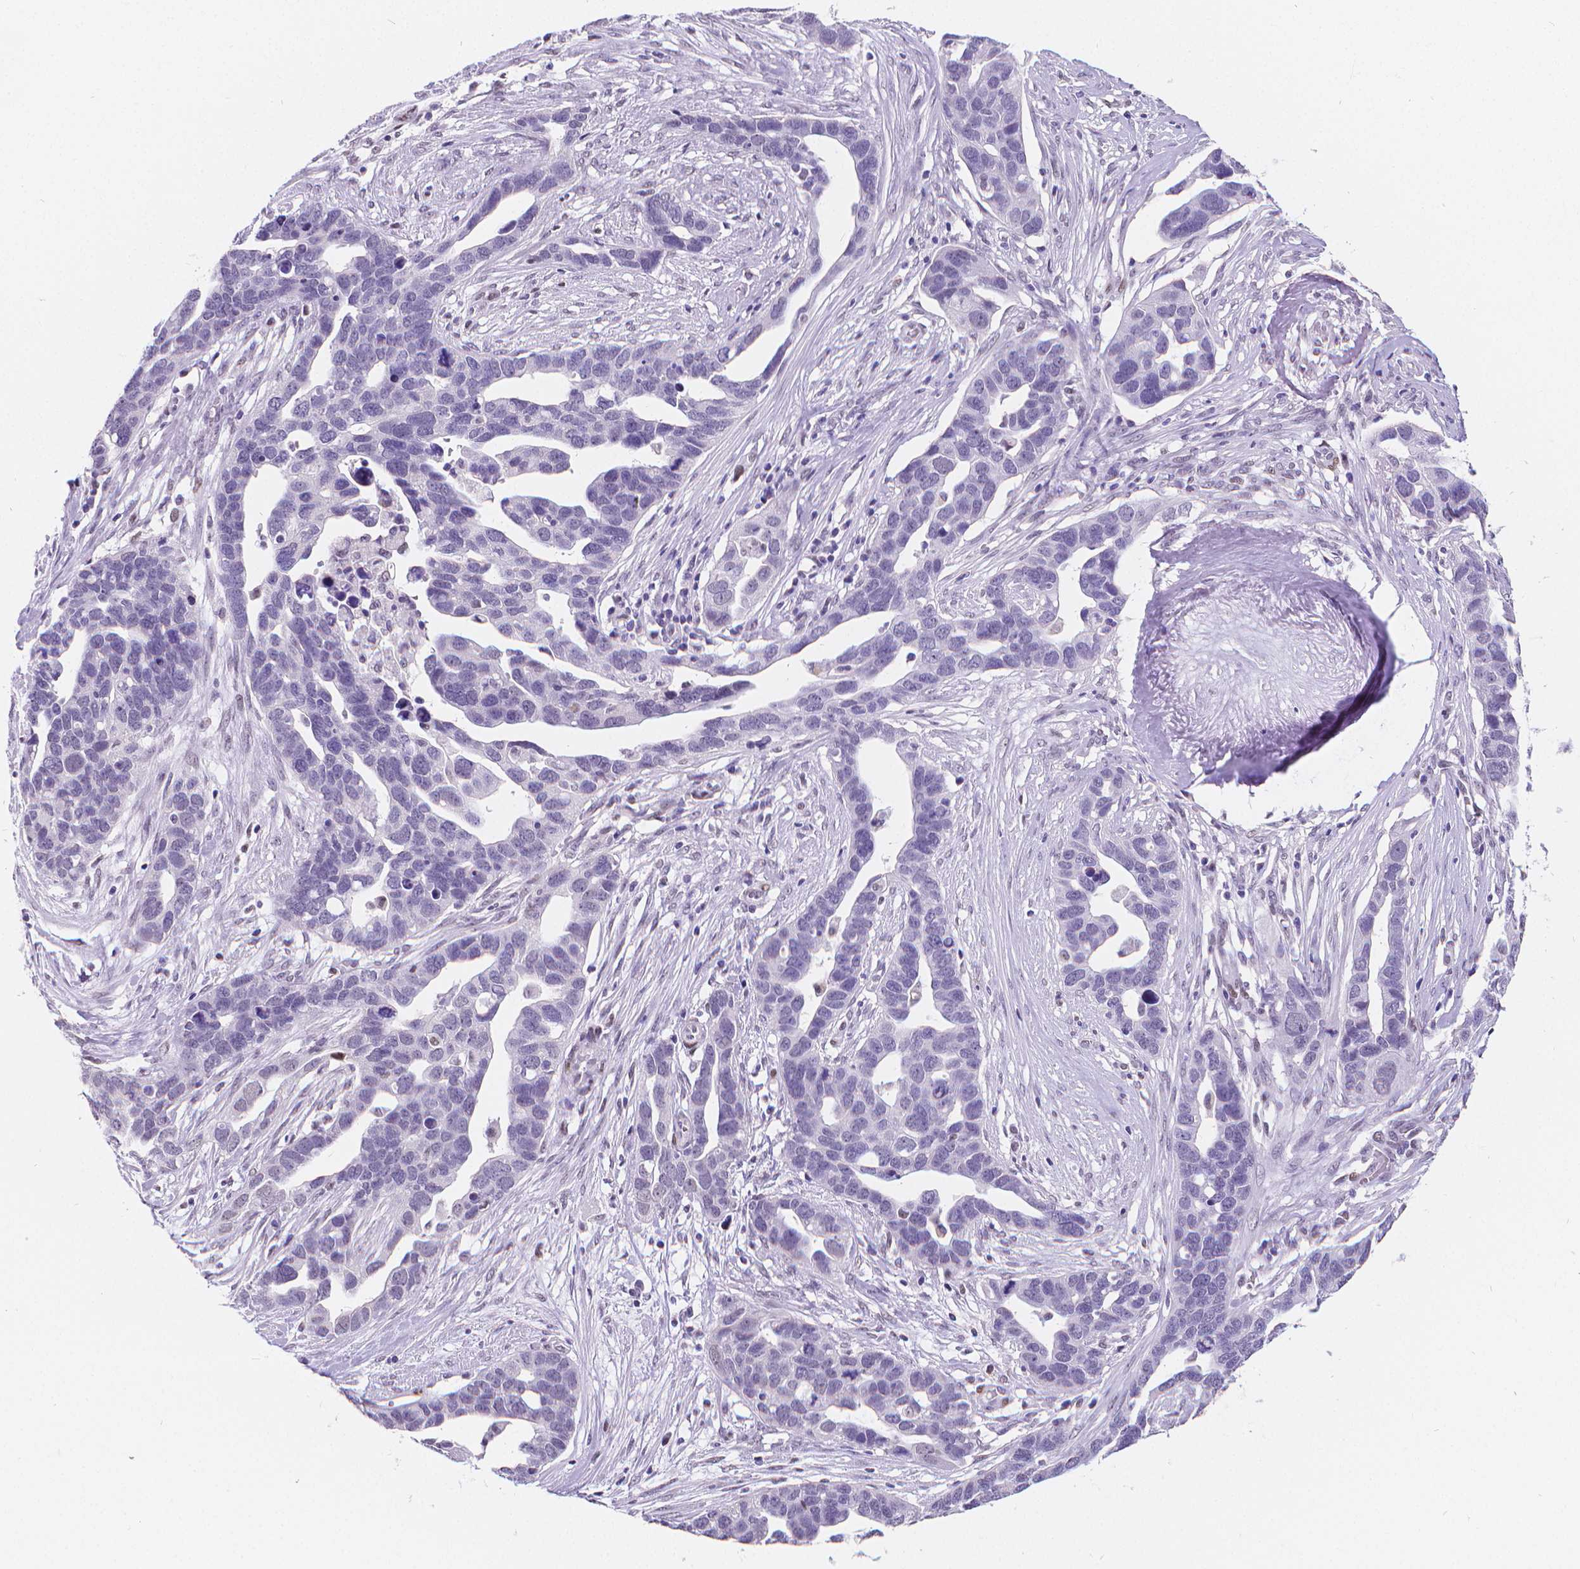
{"staining": {"intensity": "negative", "quantity": "none", "location": "none"}, "tissue": "ovarian cancer", "cell_type": "Tumor cells", "image_type": "cancer", "snomed": [{"axis": "morphology", "description": "Cystadenocarcinoma, serous, NOS"}, {"axis": "topography", "description": "Ovary"}], "caption": "Human ovarian cancer (serous cystadenocarcinoma) stained for a protein using immunohistochemistry (IHC) shows no staining in tumor cells.", "gene": "MEF2C", "patient": {"sex": "female", "age": 54}}